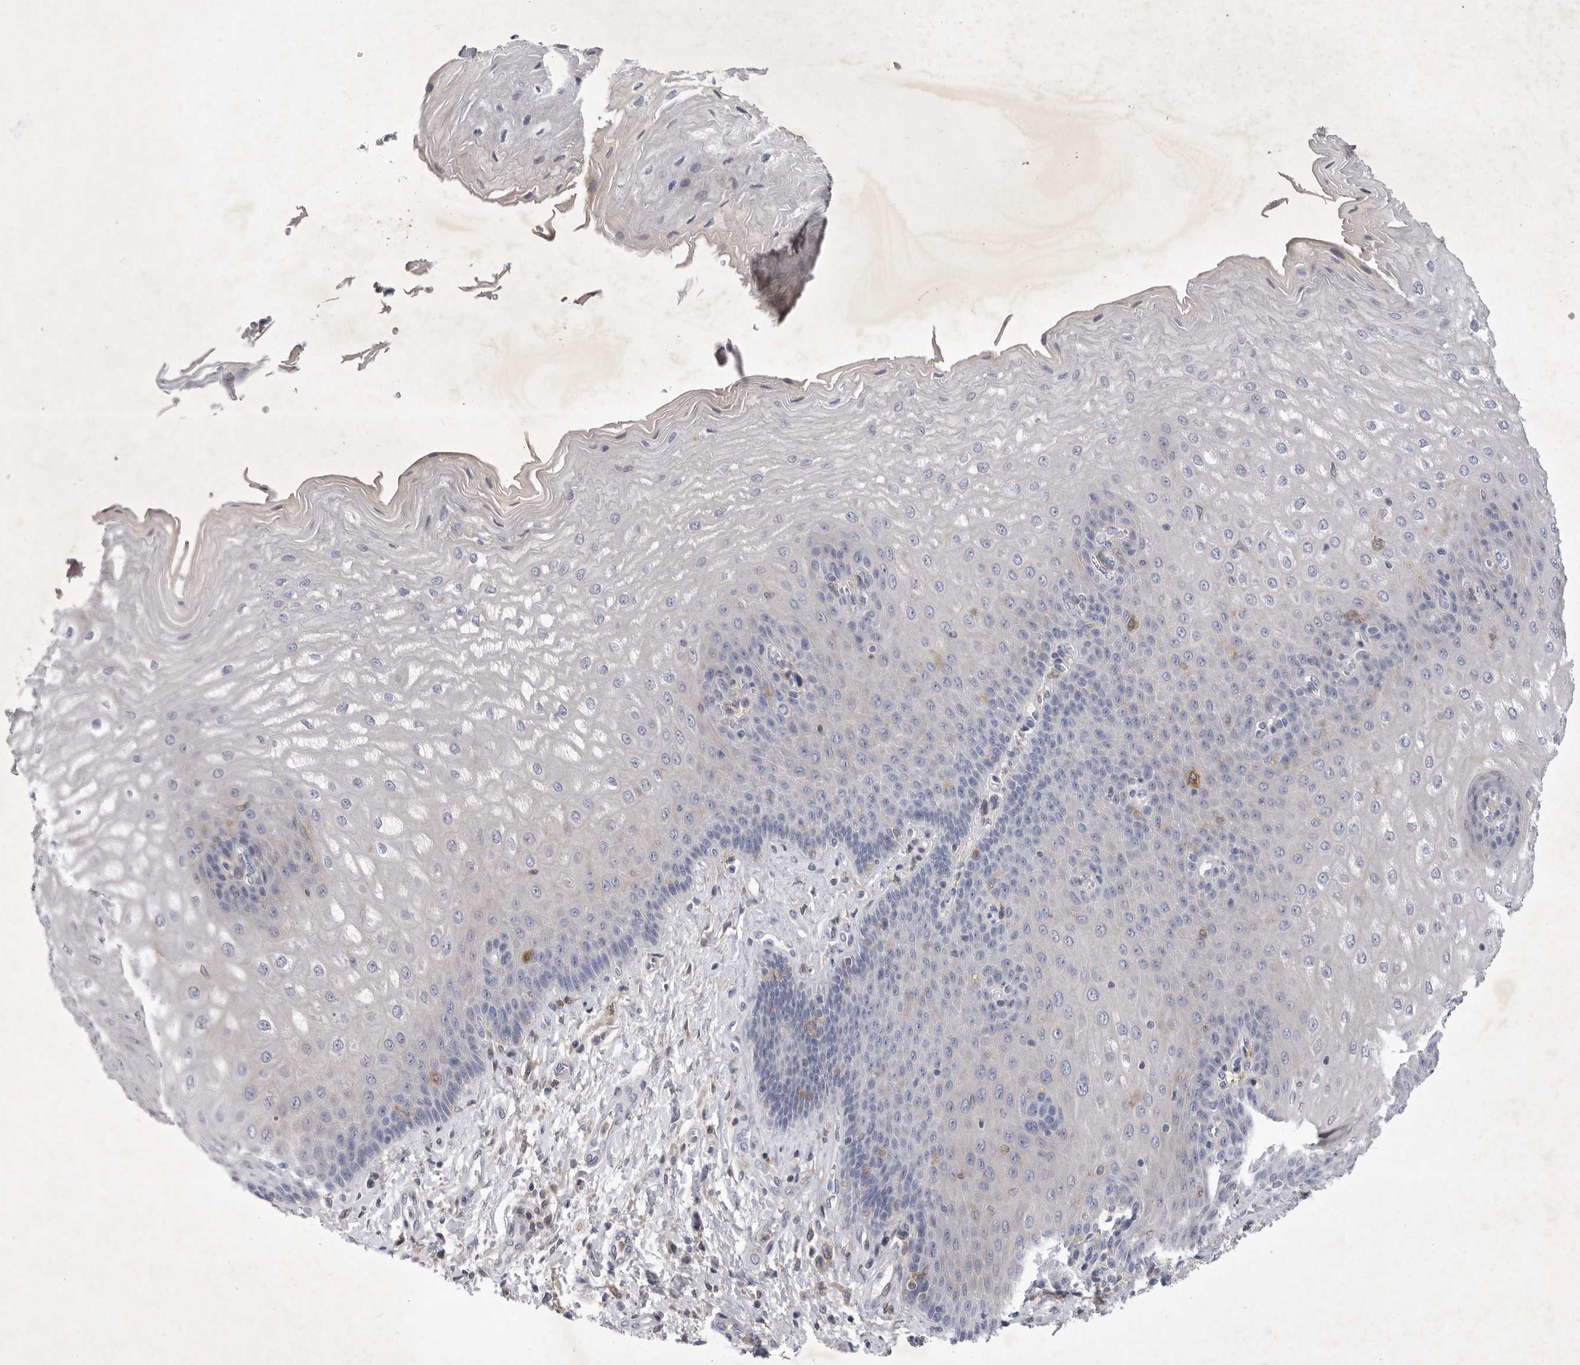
{"staining": {"intensity": "negative", "quantity": "none", "location": "none"}, "tissue": "esophagus", "cell_type": "Squamous epithelial cells", "image_type": "normal", "snomed": [{"axis": "morphology", "description": "Normal tissue, NOS"}, {"axis": "topography", "description": "Esophagus"}], "caption": "Immunohistochemistry (IHC) photomicrograph of normal esophagus stained for a protein (brown), which exhibits no positivity in squamous epithelial cells. The staining was performed using DAB to visualize the protein expression in brown, while the nuclei were stained in blue with hematoxylin (Magnification: 20x).", "gene": "SIGLEC10", "patient": {"sex": "male", "age": 54}}